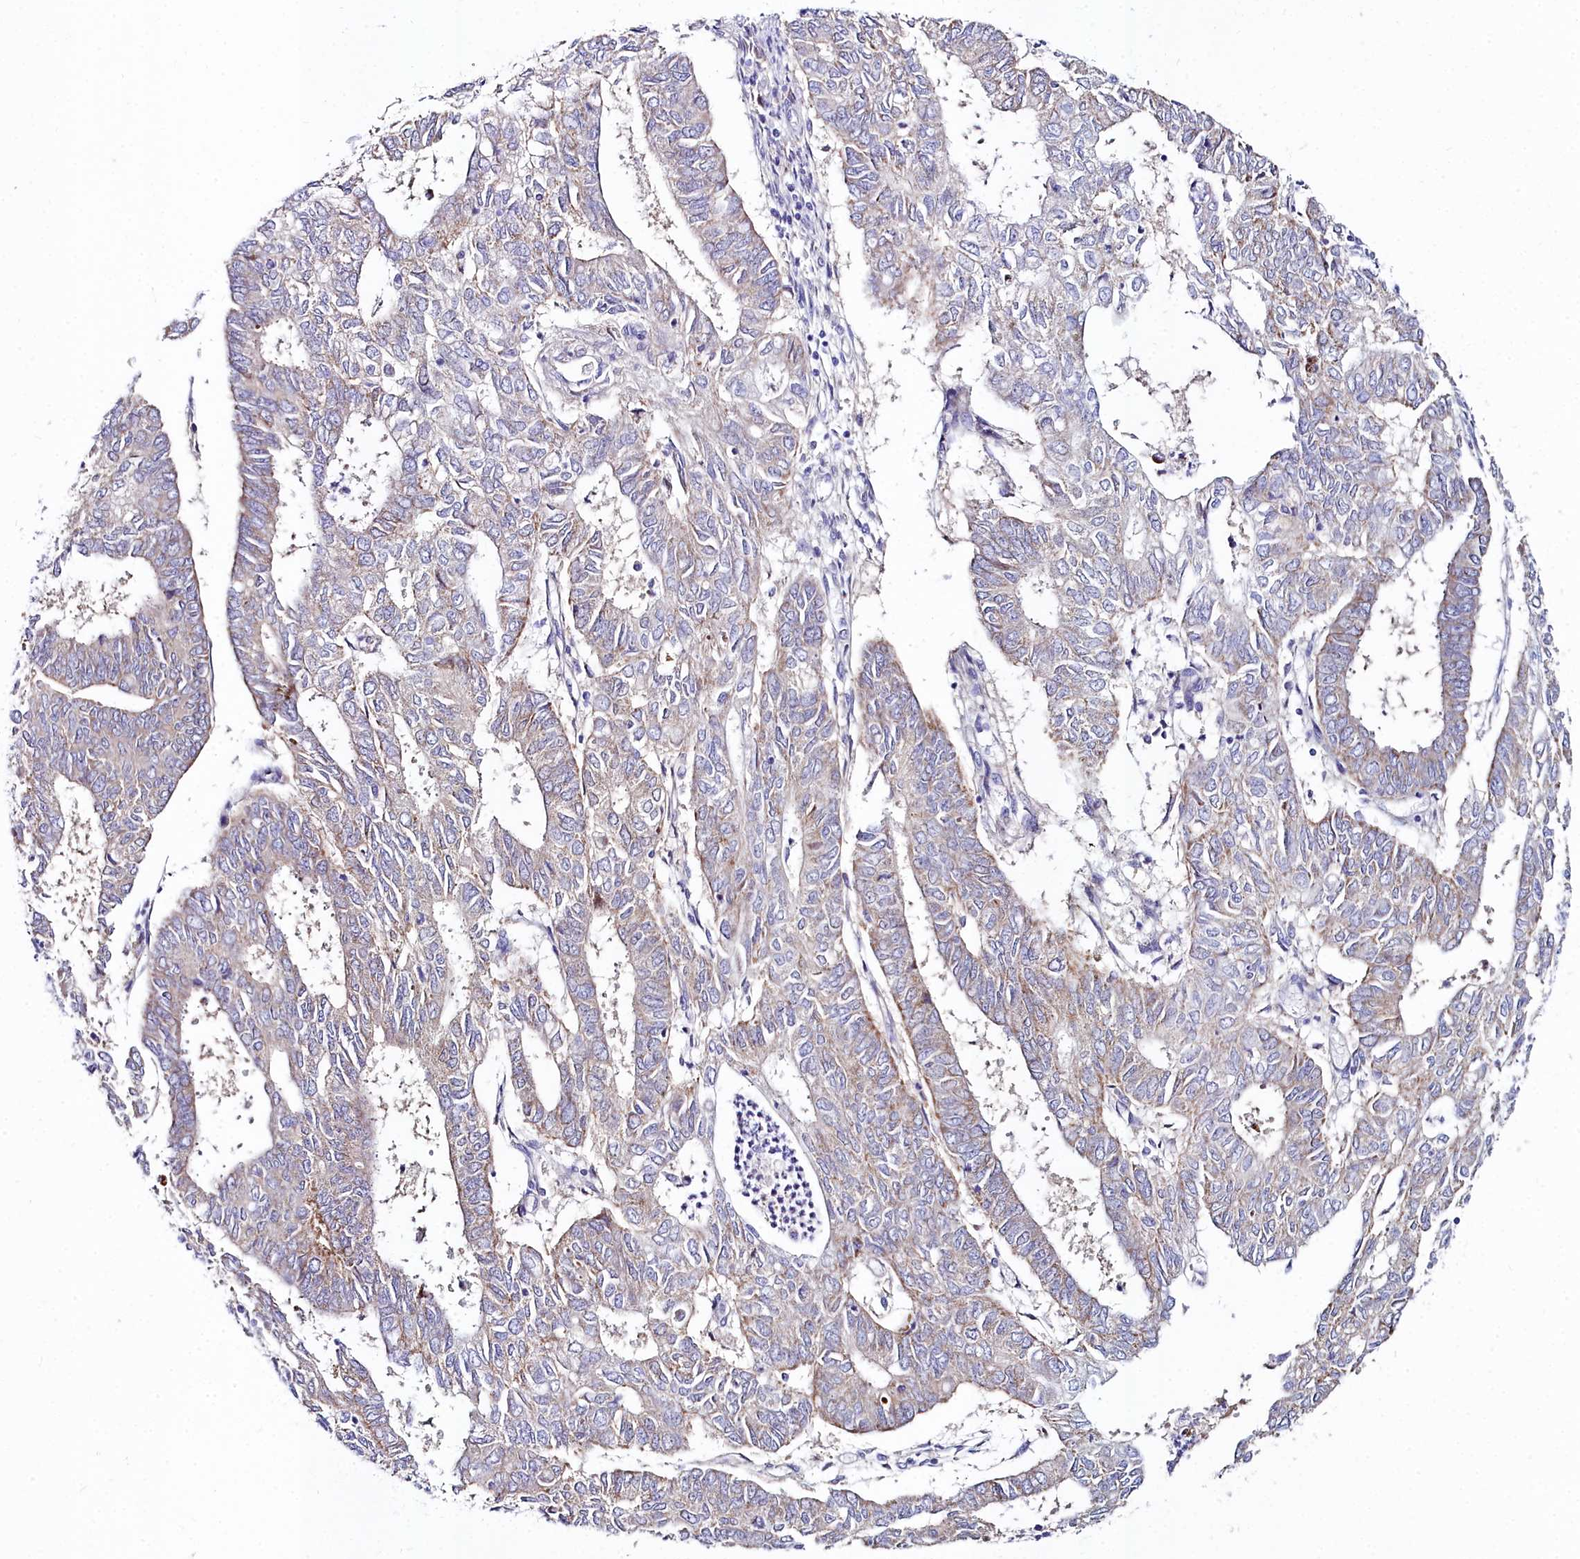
{"staining": {"intensity": "moderate", "quantity": "<25%", "location": "cytoplasmic/membranous"}, "tissue": "endometrial cancer", "cell_type": "Tumor cells", "image_type": "cancer", "snomed": [{"axis": "morphology", "description": "Adenocarcinoma, NOS"}, {"axis": "topography", "description": "Endometrium"}], "caption": "Moderate cytoplasmic/membranous expression is present in about <25% of tumor cells in endometrial adenocarcinoma.", "gene": "SLC49A3", "patient": {"sex": "female", "age": 68}}